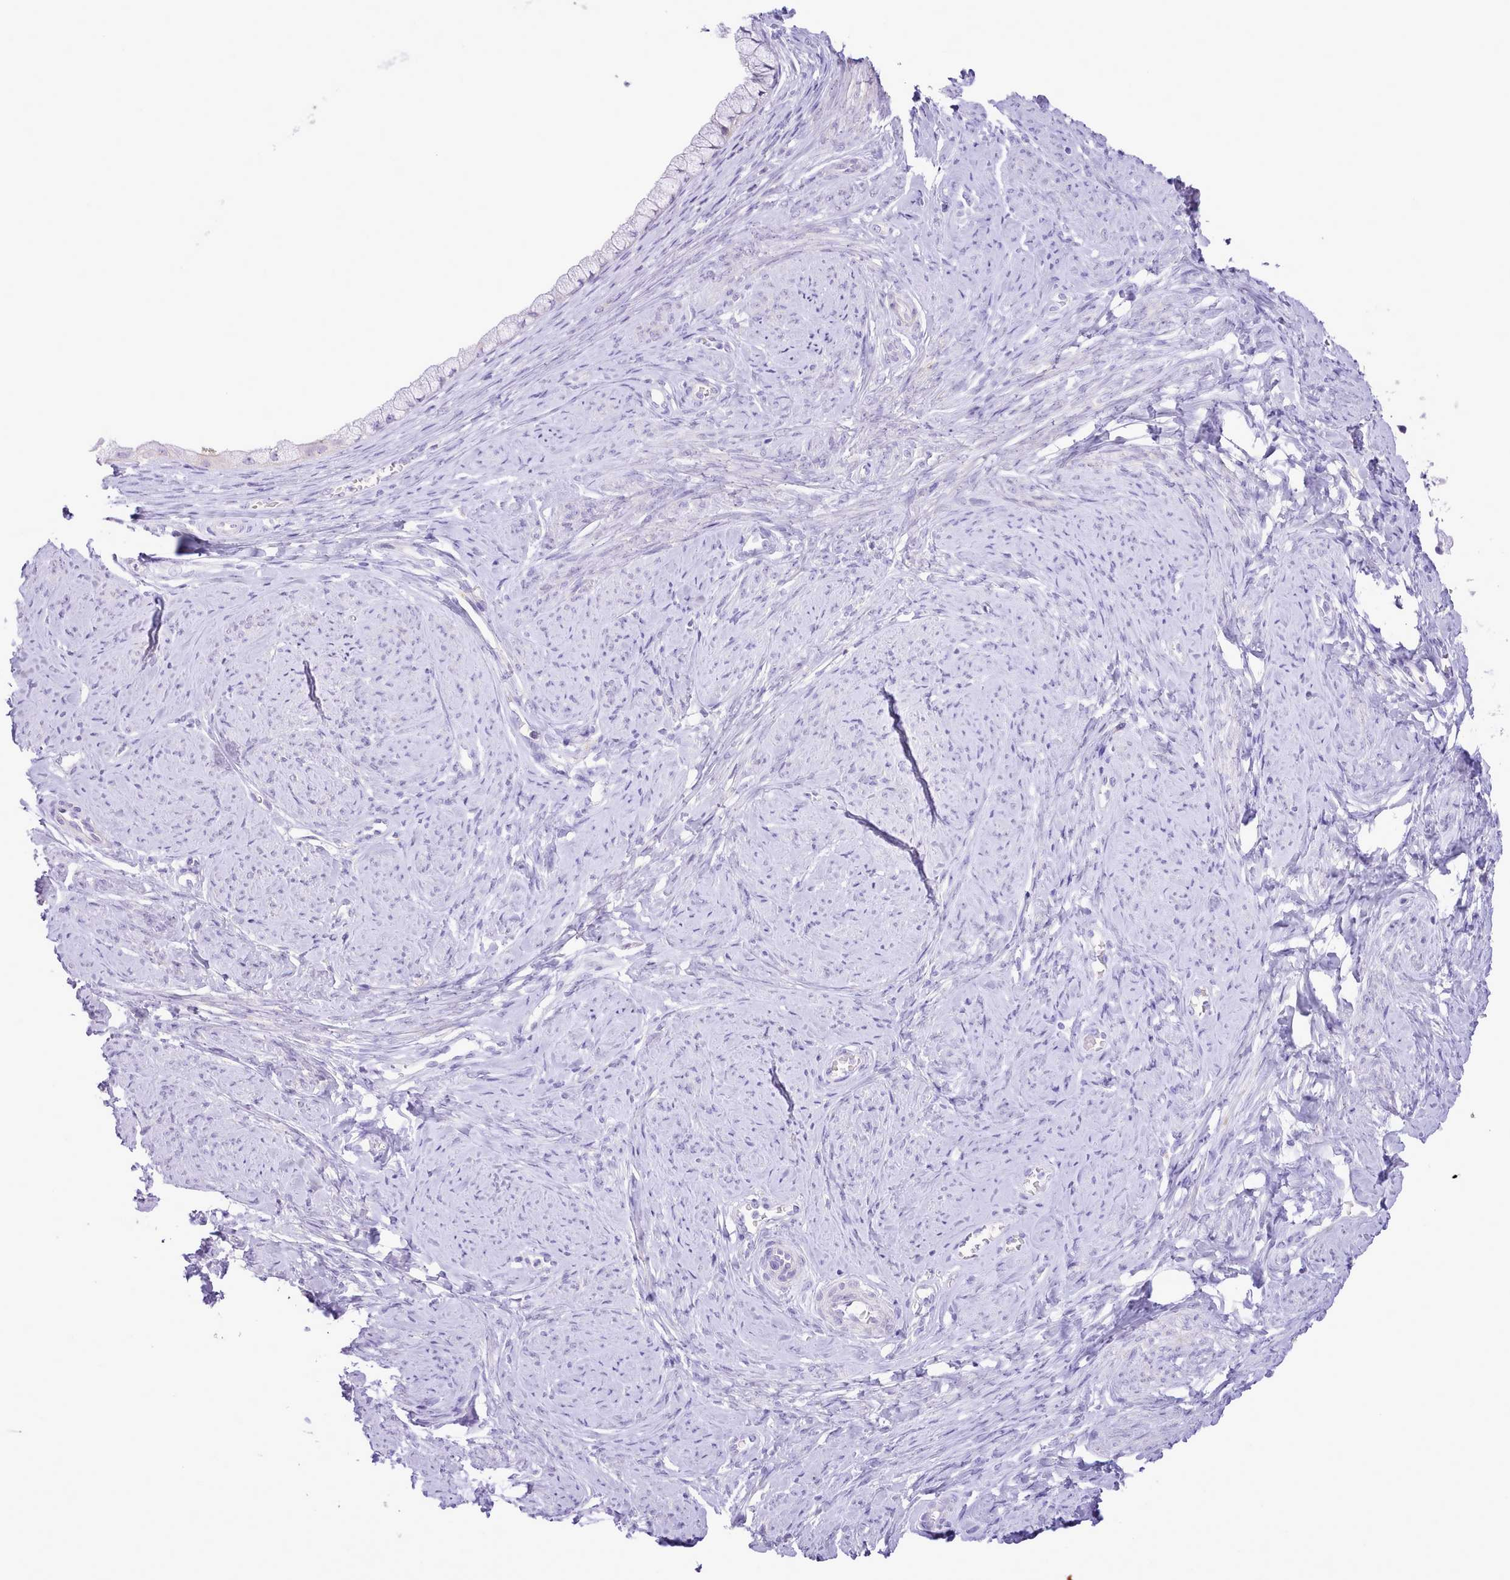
{"staining": {"intensity": "negative", "quantity": "none", "location": "none"}, "tissue": "cervix", "cell_type": "Glandular cells", "image_type": "normal", "snomed": [{"axis": "morphology", "description": "Normal tissue, NOS"}, {"axis": "topography", "description": "Cervix"}], "caption": "High power microscopy image of an immunohistochemistry histopathology image of benign cervix, revealing no significant staining in glandular cells. (DAB immunohistochemistry (IHC) visualized using brightfield microscopy, high magnification).", "gene": "MDFI", "patient": {"sex": "female", "age": 42}}